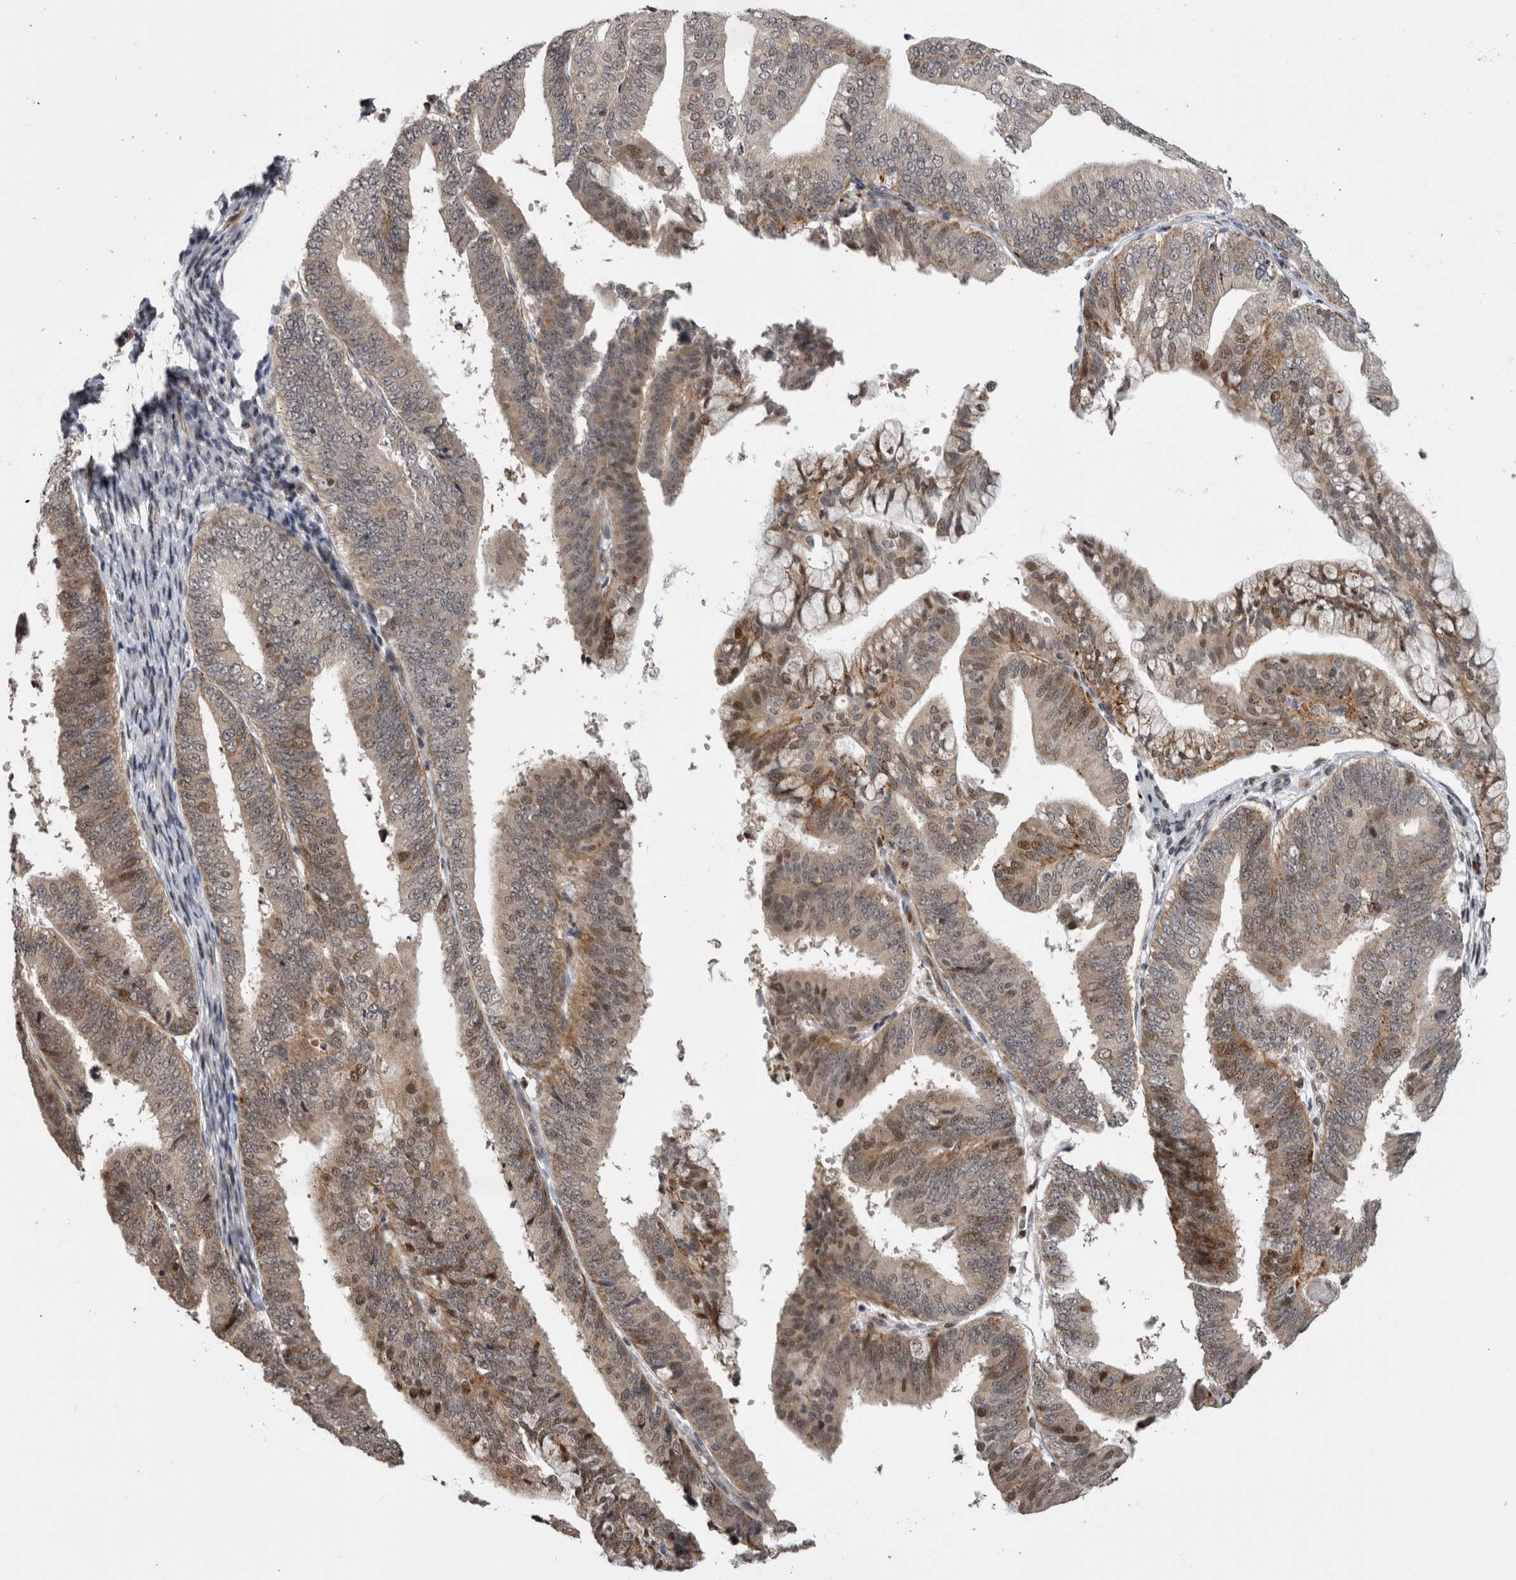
{"staining": {"intensity": "moderate", "quantity": "25%-75%", "location": "cytoplasmic/membranous,nuclear"}, "tissue": "endometrial cancer", "cell_type": "Tumor cells", "image_type": "cancer", "snomed": [{"axis": "morphology", "description": "Adenocarcinoma, NOS"}, {"axis": "topography", "description": "Endometrium"}], "caption": "This micrograph shows immunohistochemistry (IHC) staining of human endometrial cancer, with medium moderate cytoplasmic/membranous and nuclear expression in approximately 25%-75% of tumor cells.", "gene": "ZBTB11", "patient": {"sex": "female", "age": 63}}